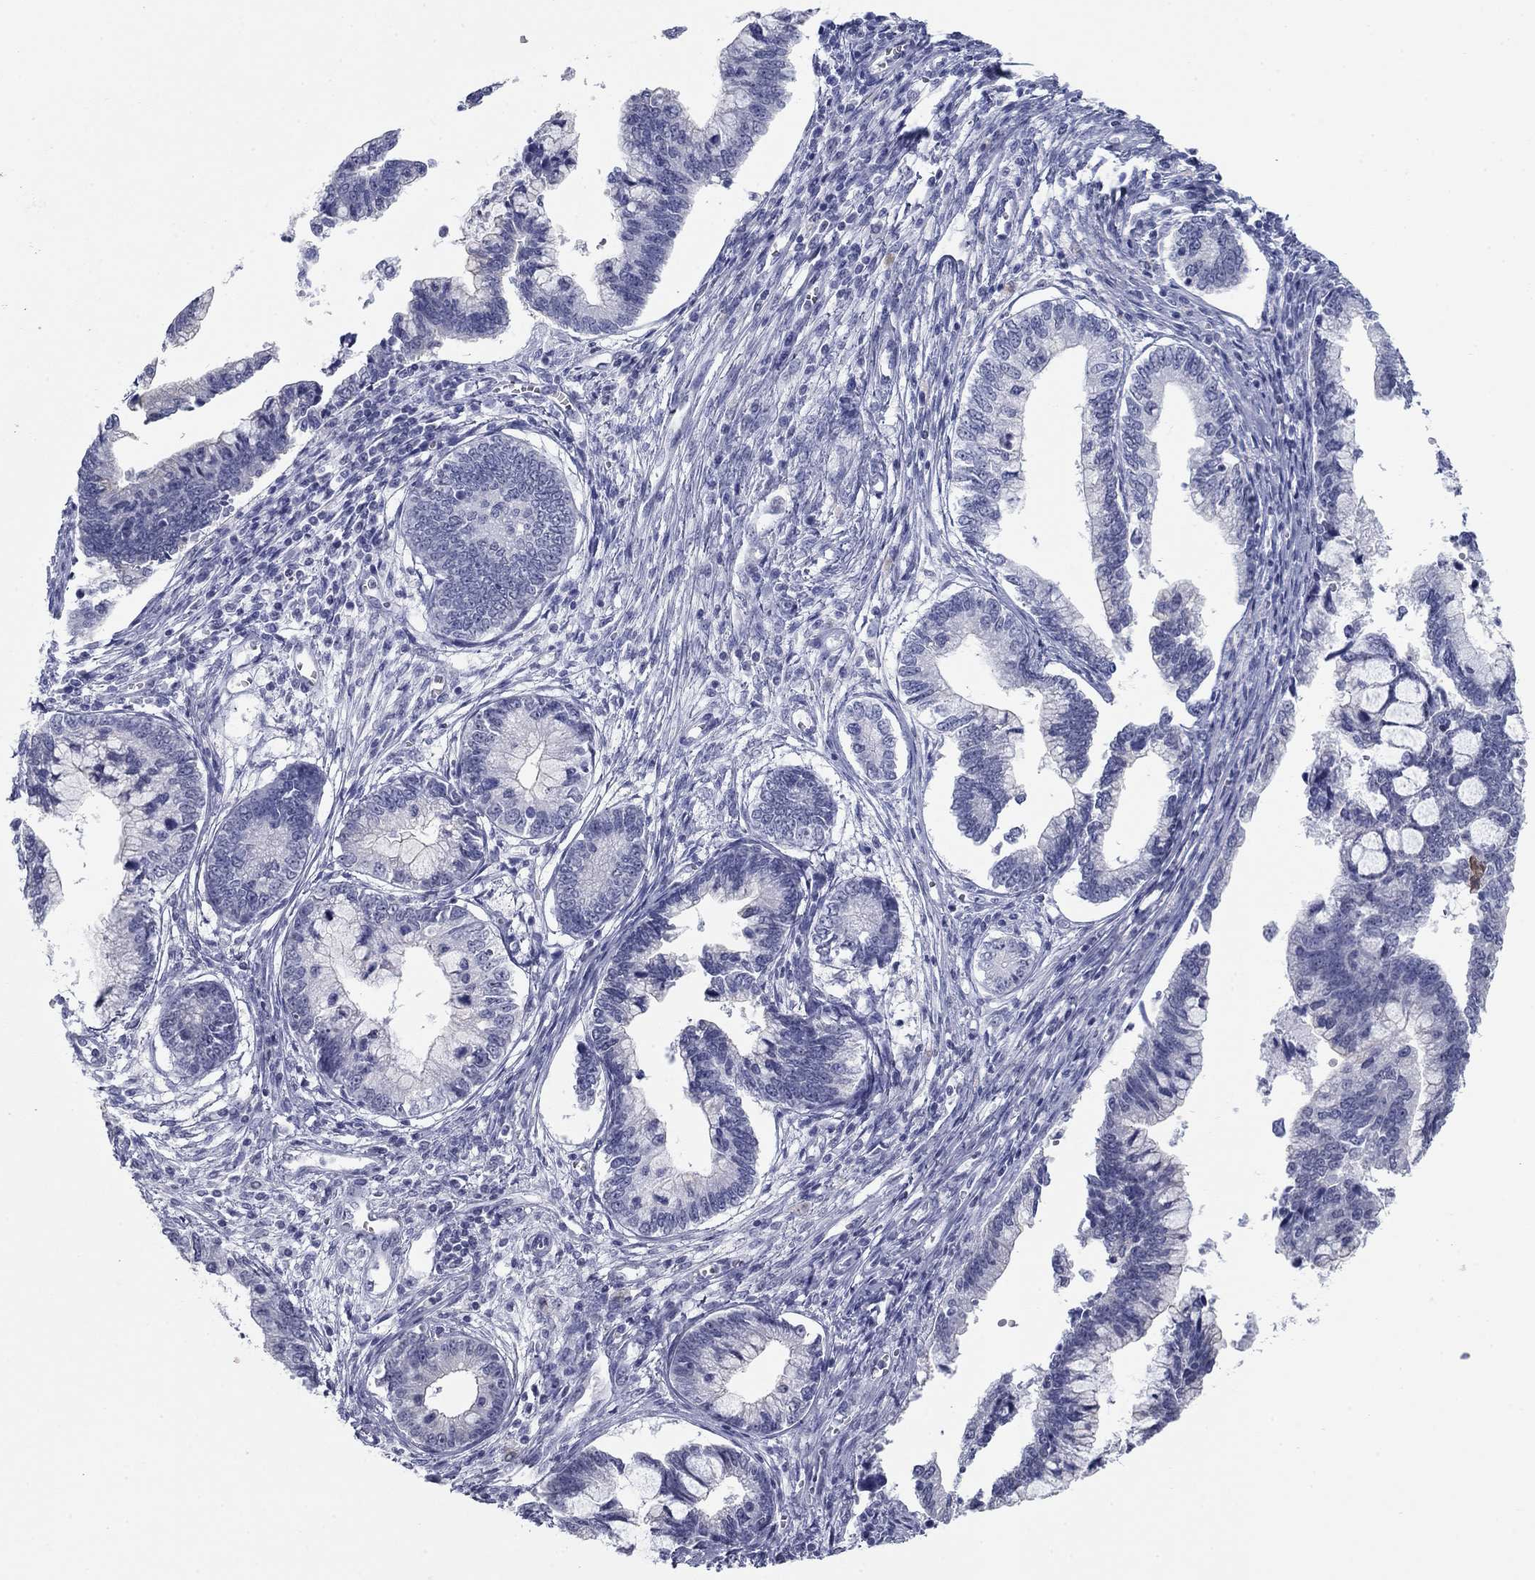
{"staining": {"intensity": "negative", "quantity": "none", "location": "none"}, "tissue": "cervical cancer", "cell_type": "Tumor cells", "image_type": "cancer", "snomed": [{"axis": "morphology", "description": "Adenocarcinoma, NOS"}, {"axis": "topography", "description": "Cervix"}], "caption": "Human adenocarcinoma (cervical) stained for a protein using IHC shows no expression in tumor cells.", "gene": "KRT75", "patient": {"sex": "female", "age": 44}}